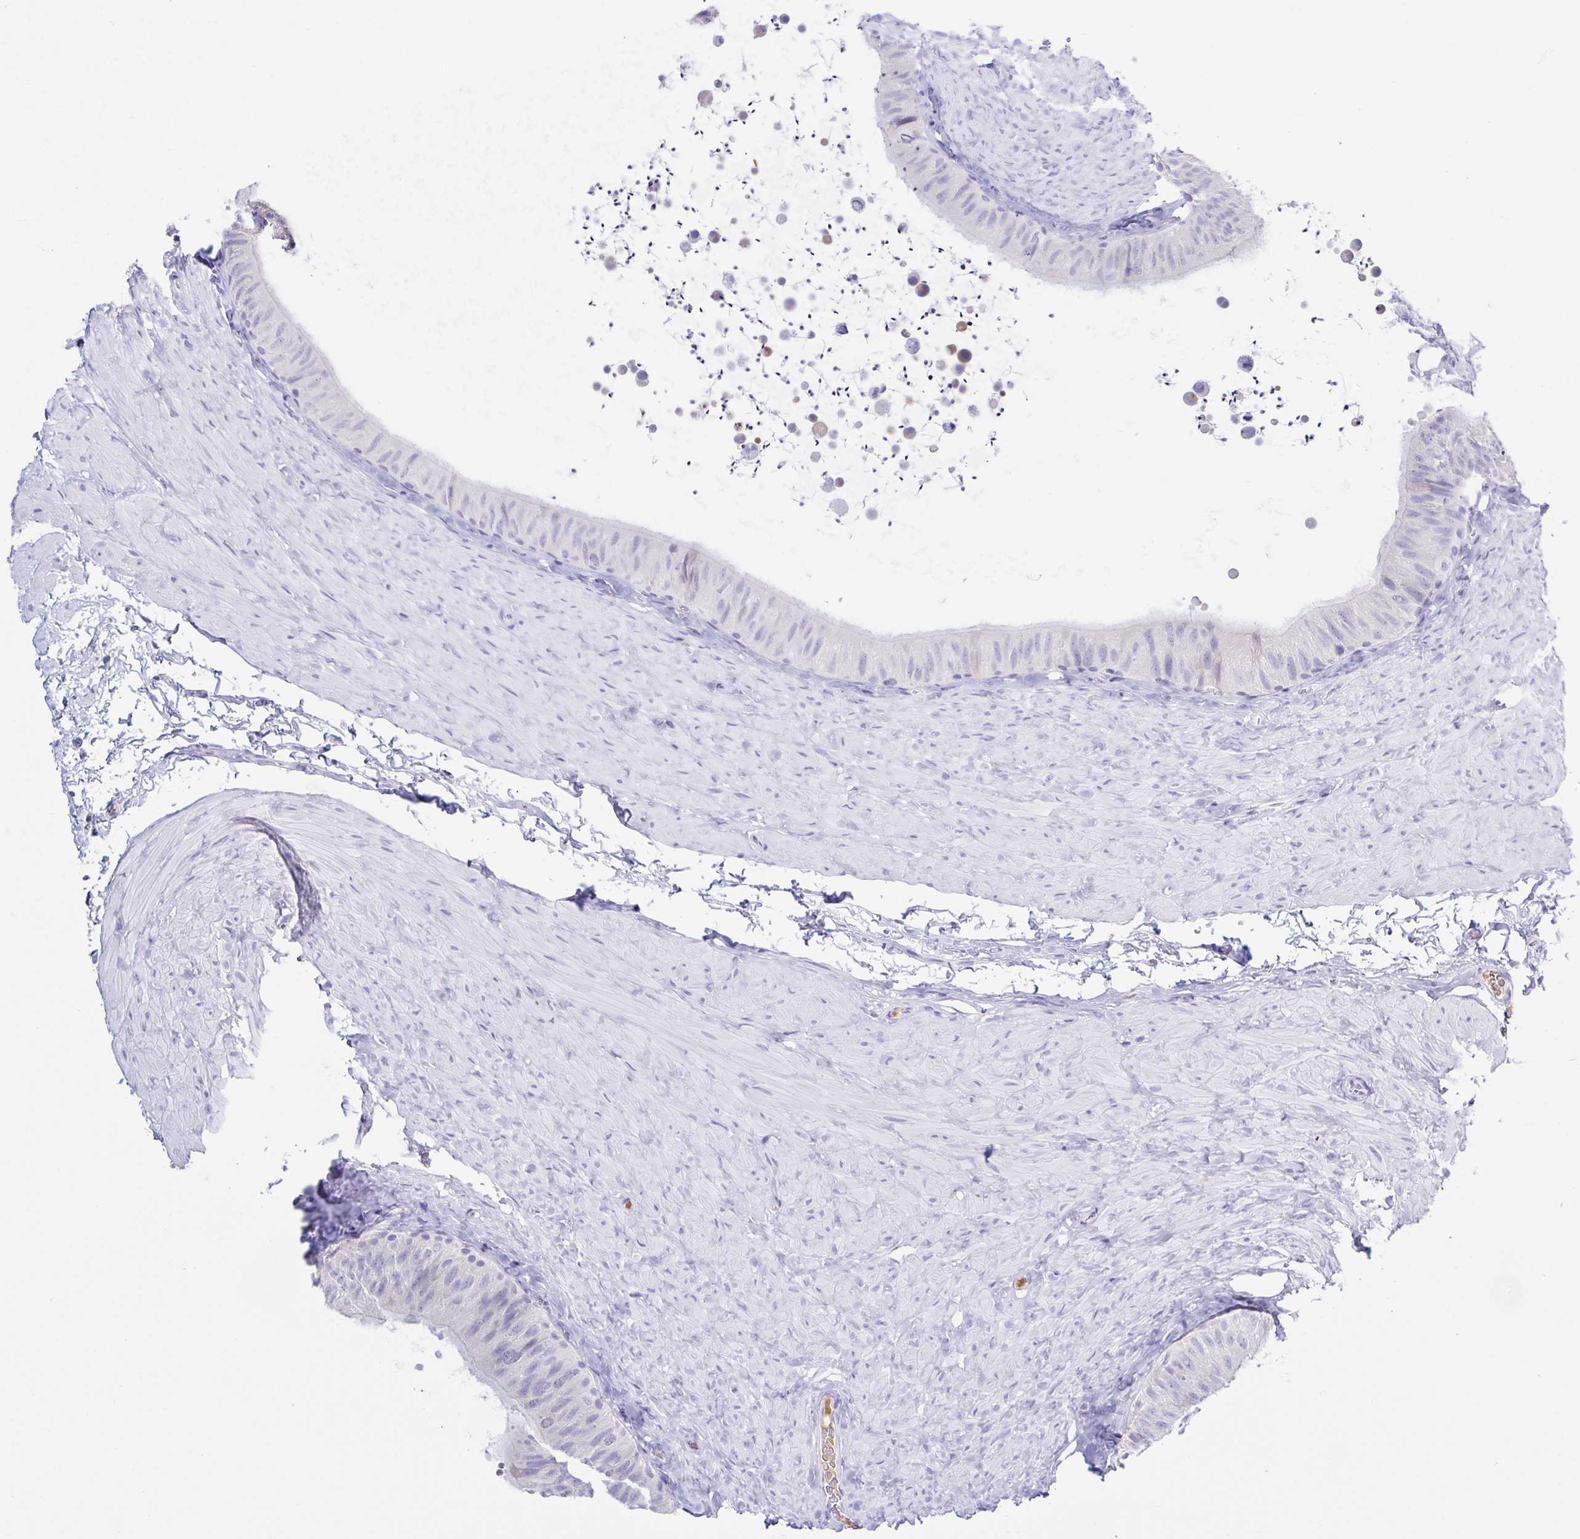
{"staining": {"intensity": "negative", "quantity": "none", "location": "none"}, "tissue": "epididymis", "cell_type": "Glandular cells", "image_type": "normal", "snomed": [{"axis": "morphology", "description": "Normal tissue, NOS"}, {"axis": "topography", "description": "Epididymis, spermatic cord, NOS"}, {"axis": "topography", "description": "Epididymis"}], "caption": "The histopathology image reveals no significant expression in glandular cells of epididymis.", "gene": "A1BG", "patient": {"sex": "male", "age": 31}}